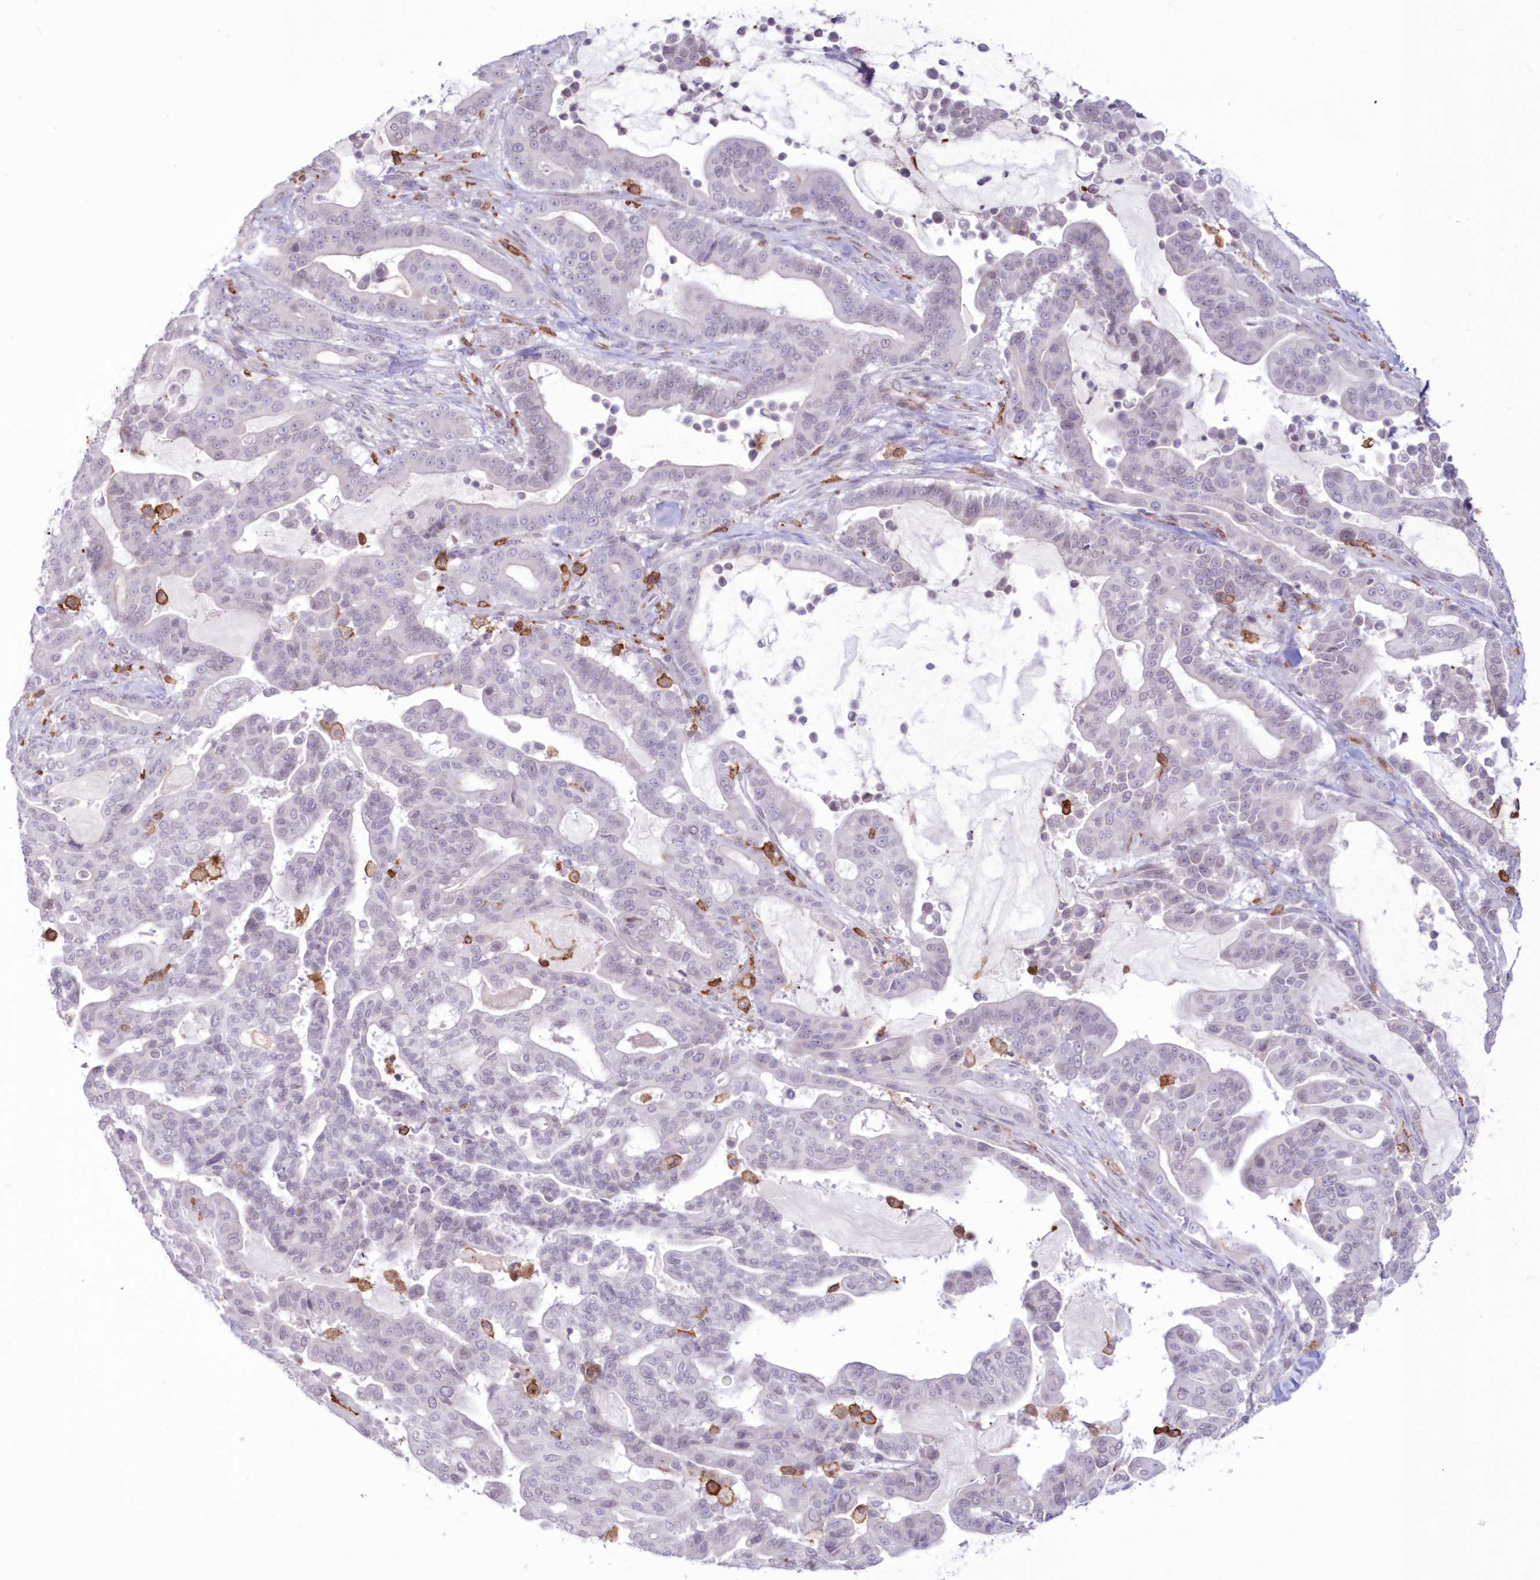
{"staining": {"intensity": "negative", "quantity": "none", "location": "none"}, "tissue": "pancreatic cancer", "cell_type": "Tumor cells", "image_type": "cancer", "snomed": [{"axis": "morphology", "description": "Adenocarcinoma, NOS"}, {"axis": "topography", "description": "Pancreas"}], "caption": "High magnification brightfield microscopy of pancreatic cancer (adenocarcinoma) stained with DAB (3,3'-diaminobenzidine) (brown) and counterstained with hematoxylin (blue): tumor cells show no significant expression.", "gene": "C11orf1", "patient": {"sex": "male", "age": 63}}